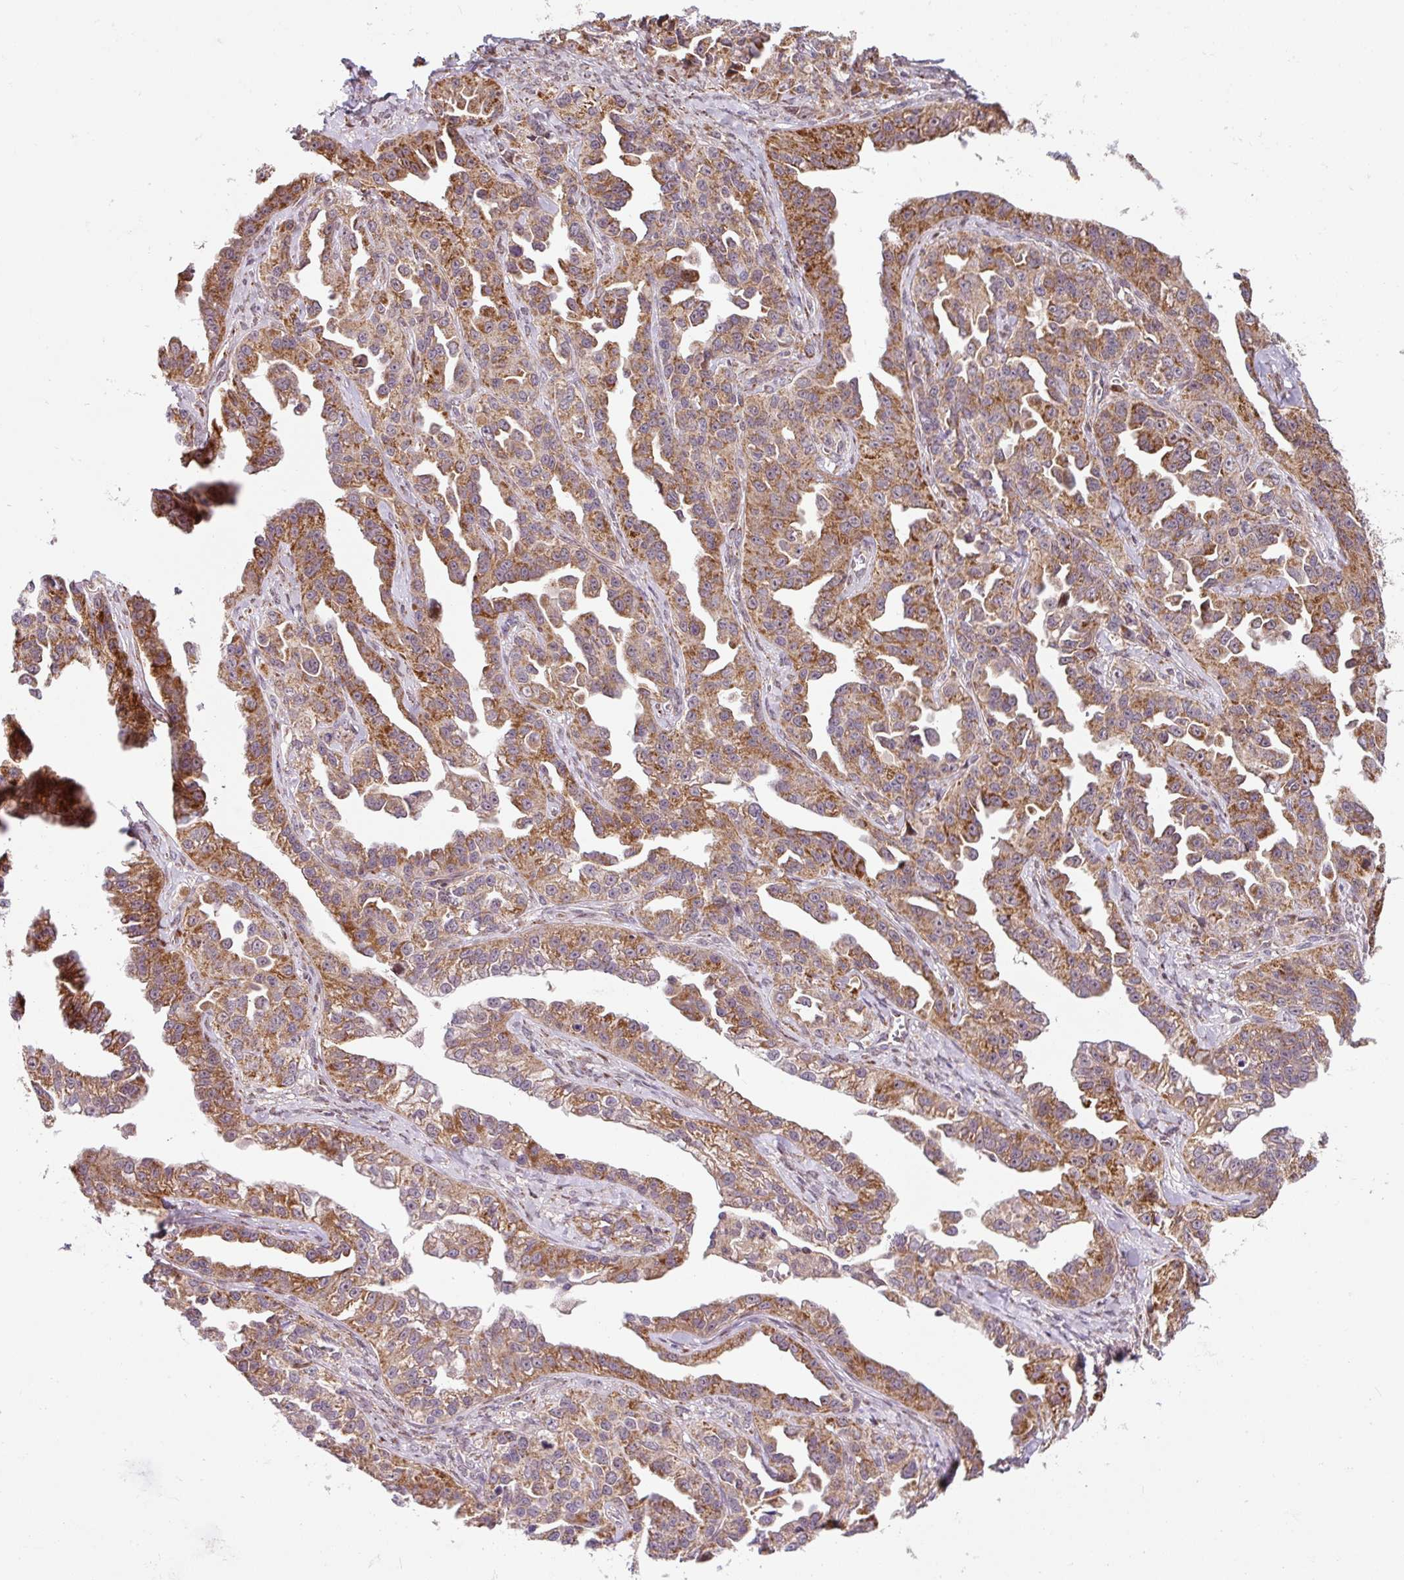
{"staining": {"intensity": "moderate", "quantity": ">75%", "location": "cytoplasmic/membranous"}, "tissue": "ovarian cancer", "cell_type": "Tumor cells", "image_type": "cancer", "snomed": [{"axis": "morphology", "description": "Cystadenocarcinoma, serous, NOS"}, {"axis": "topography", "description": "Ovary"}], "caption": "An IHC micrograph of tumor tissue is shown. Protein staining in brown labels moderate cytoplasmic/membranous positivity in ovarian cancer (serous cystadenocarcinoma) within tumor cells.", "gene": "SARS2", "patient": {"sex": "female", "age": 75}}